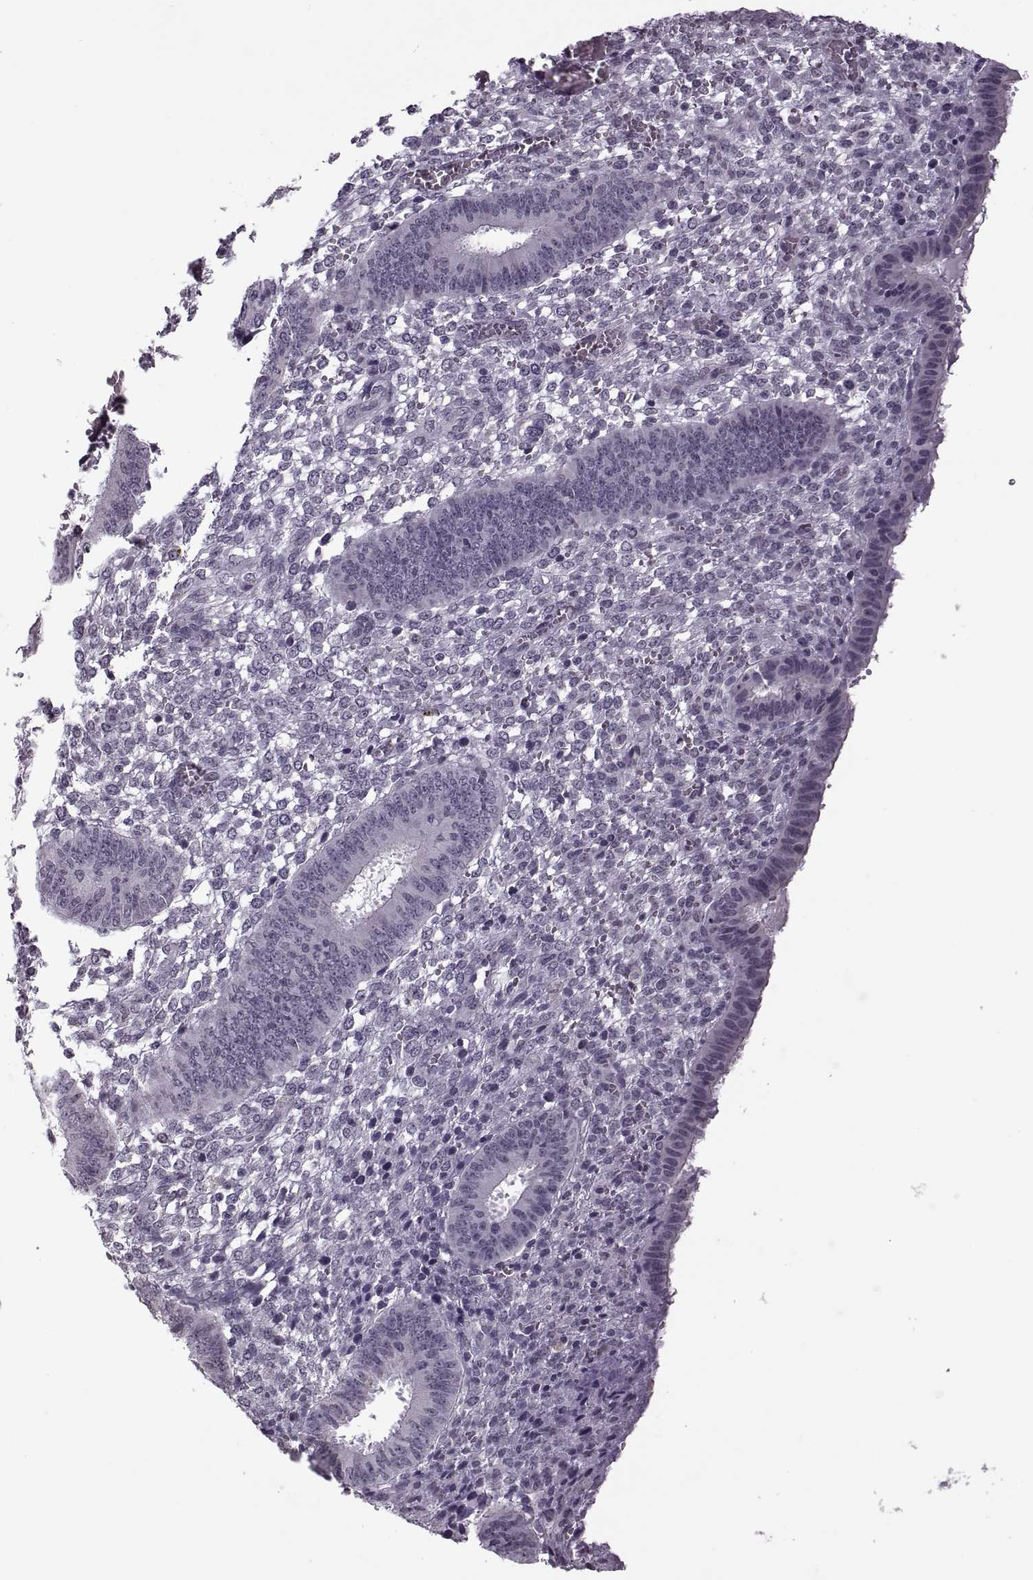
{"staining": {"intensity": "negative", "quantity": "none", "location": "none"}, "tissue": "endometrium", "cell_type": "Cells in endometrial stroma", "image_type": "normal", "snomed": [{"axis": "morphology", "description": "Normal tissue, NOS"}, {"axis": "topography", "description": "Endometrium"}], "caption": "Immunohistochemistry (IHC) photomicrograph of benign endometrium: endometrium stained with DAB (3,3'-diaminobenzidine) exhibits no significant protein staining in cells in endometrial stroma.", "gene": "PRSS37", "patient": {"sex": "female", "age": 42}}